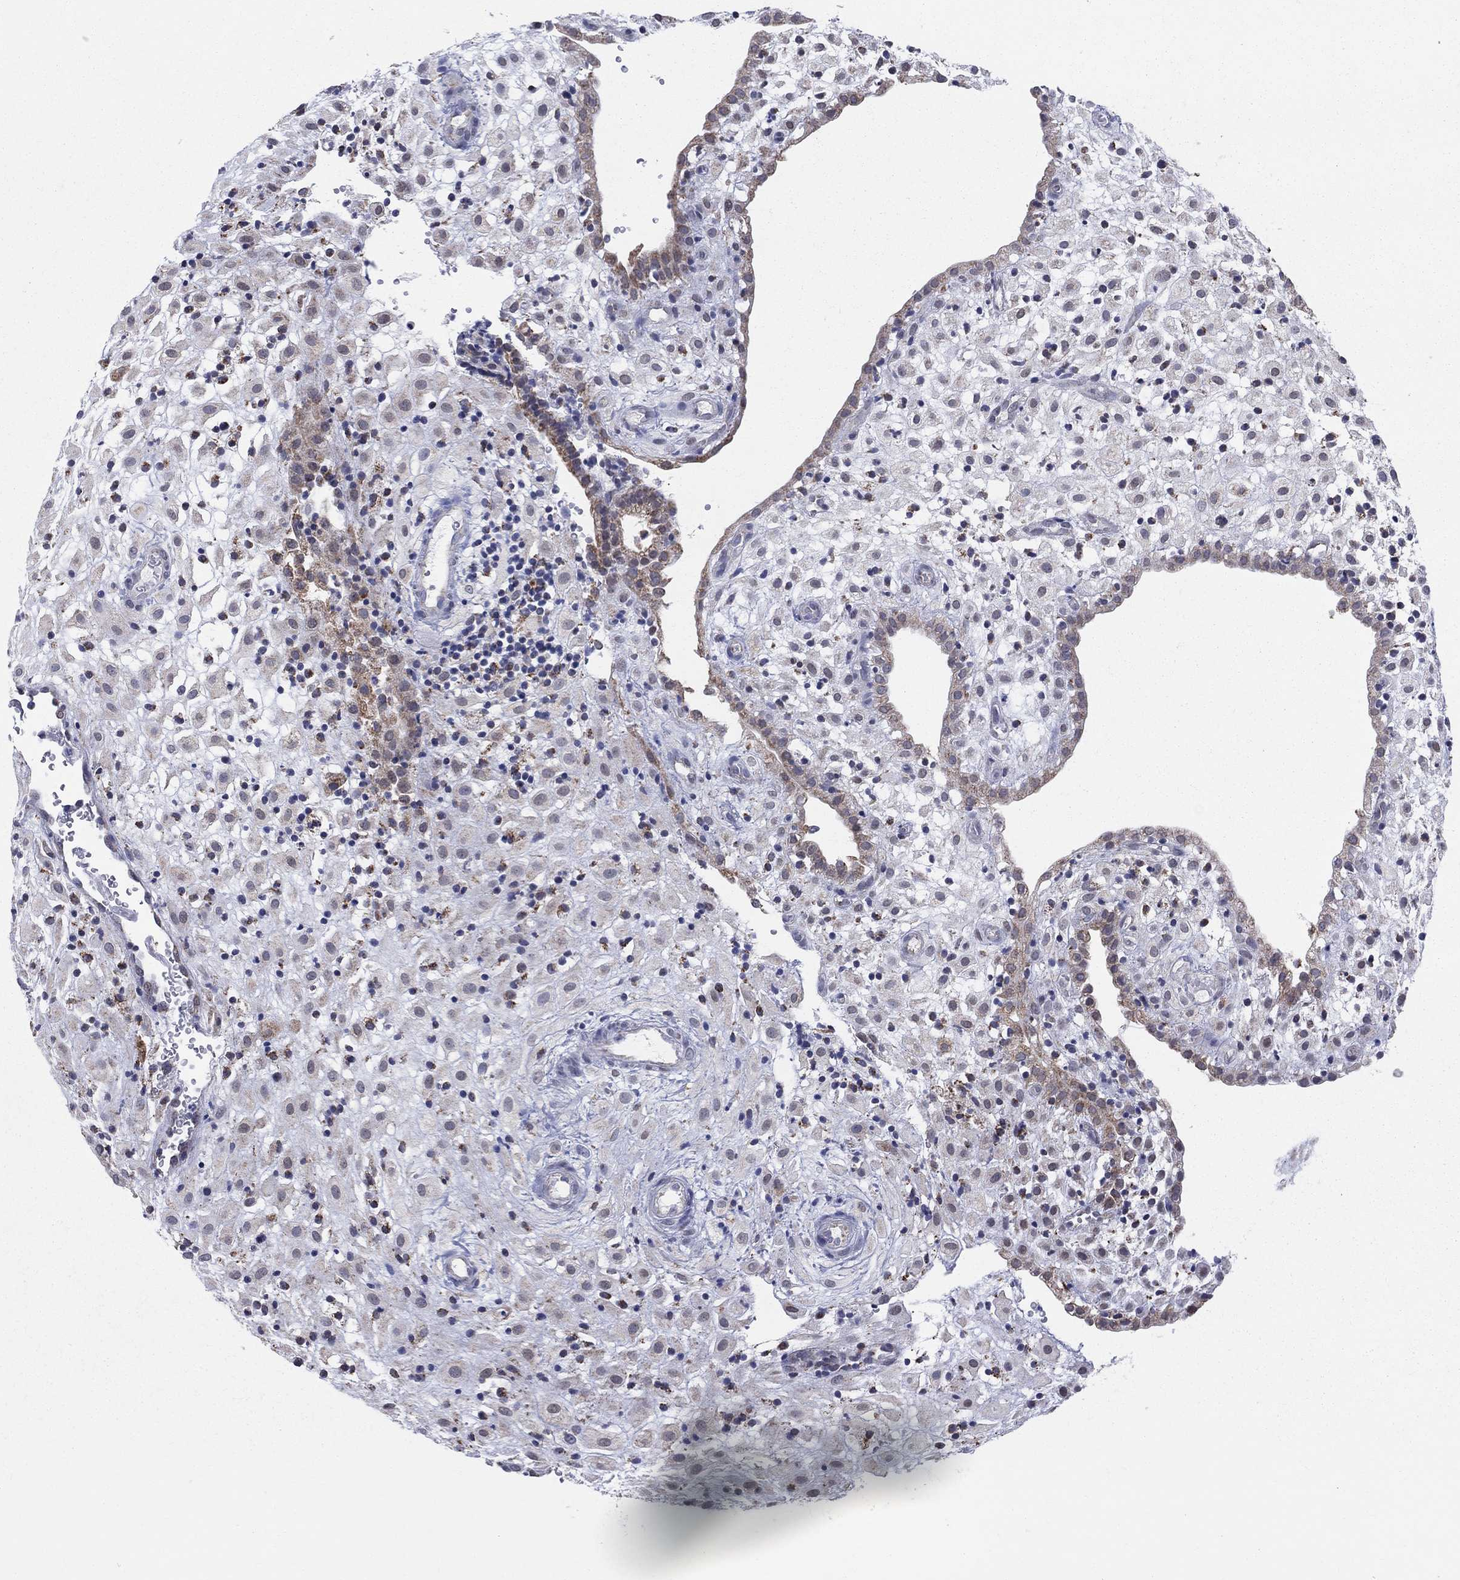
{"staining": {"intensity": "weak", "quantity": "<25%", "location": "cytoplasmic/membranous"}, "tissue": "placenta", "cell_type": "Decidual cells", "image_type": "normal", "snomed": [{"axis": "morphology", "description": "Normal tissue, NOS"}, {"axis": "topography", "description": "Placenta"}], "caption": "Protein analysis of unremarkable placenta shows no significant staining in decidual cells. (Stains: DAB immunohistochemistry (IHC) with hematoxylin counter stain, Microscopy: brightfield microscopy at high magnification).", "gene": "KISS1R", "patient": {"sex": "female", "age": 24}}